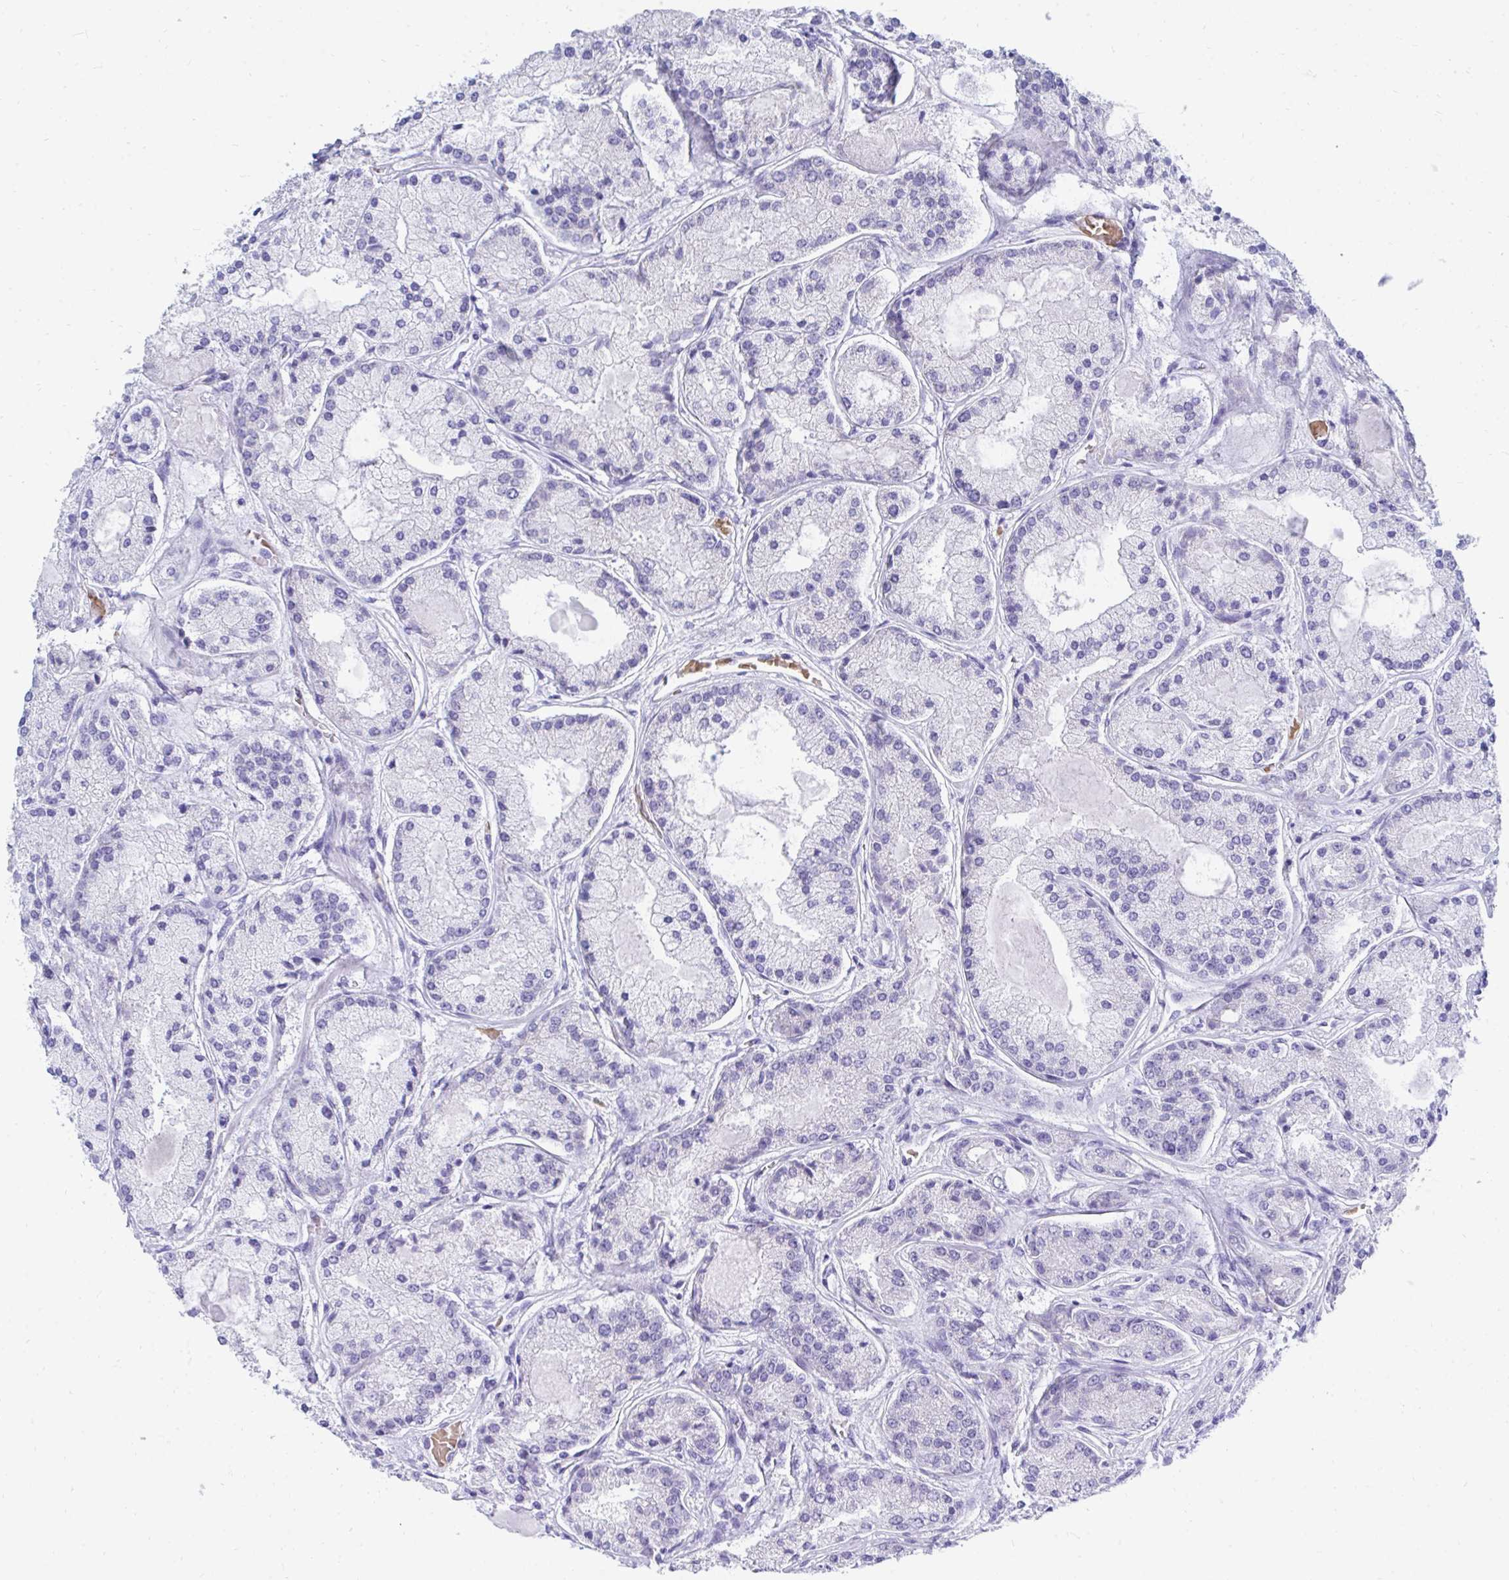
{"staining": {"intensity": "negative", "quantity": "none", "location": "none"}, "tissue": "prostate cancer", "cell_type": "Tumor cells", "image_type": "cancer", "snomed": [{"axis": "morphology", "description": "Adenocarcinoma, High grade"}, {"axis": "topography", "description": "Prostate"}], "caption": "There is no significant staining in tumor cells of prostate high-grade adenocarcinoma.", "gene": "MROH2B", "patient": {"sex": "male", "age": 67}}